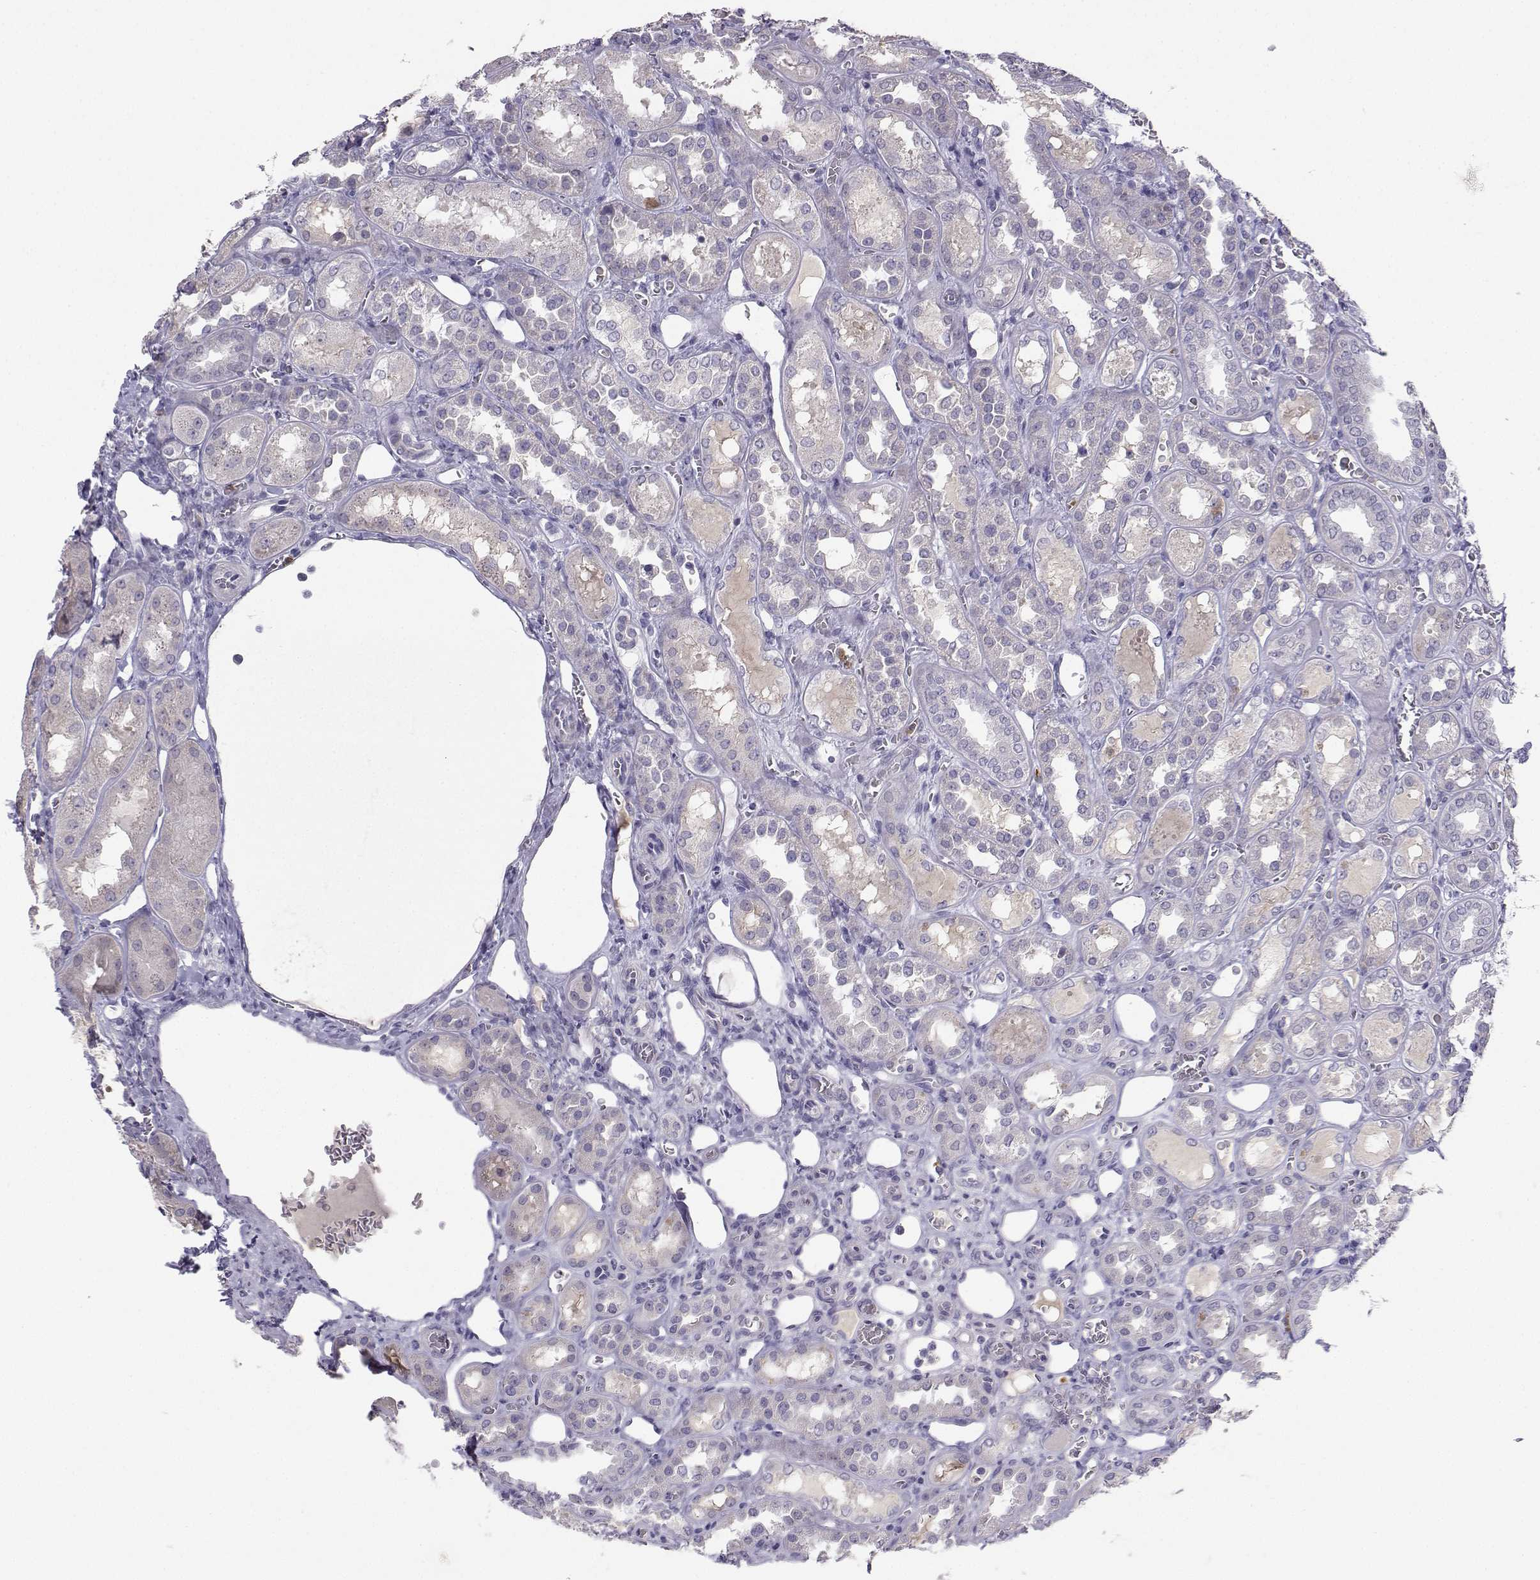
{"staining": {"intensity": "negative", "quantity": "none", "location": "none"}, "tissue": "kidney", "cell_type": "Cells in glomeruli", "image_type": "normal", "snomed": [{"axis": "morphology", "description": "Normal tissue, NOS"}, {"axis": "topography", "description": "Kidney"}], "caption": "Immunohistochemistry micrograph of unremarkable kidney: human kidney stained with DAB (3,3'-diaminobenzidine) shows no significant protein expression in cells in glomeruli. The staining is performed using DAB (3,3'-diaminobenzidine) brown chromogen with nuclei counter-stained in using hematoxylin.", "gene": "CALY", "patient": {"sex": "male", "age": 73}}